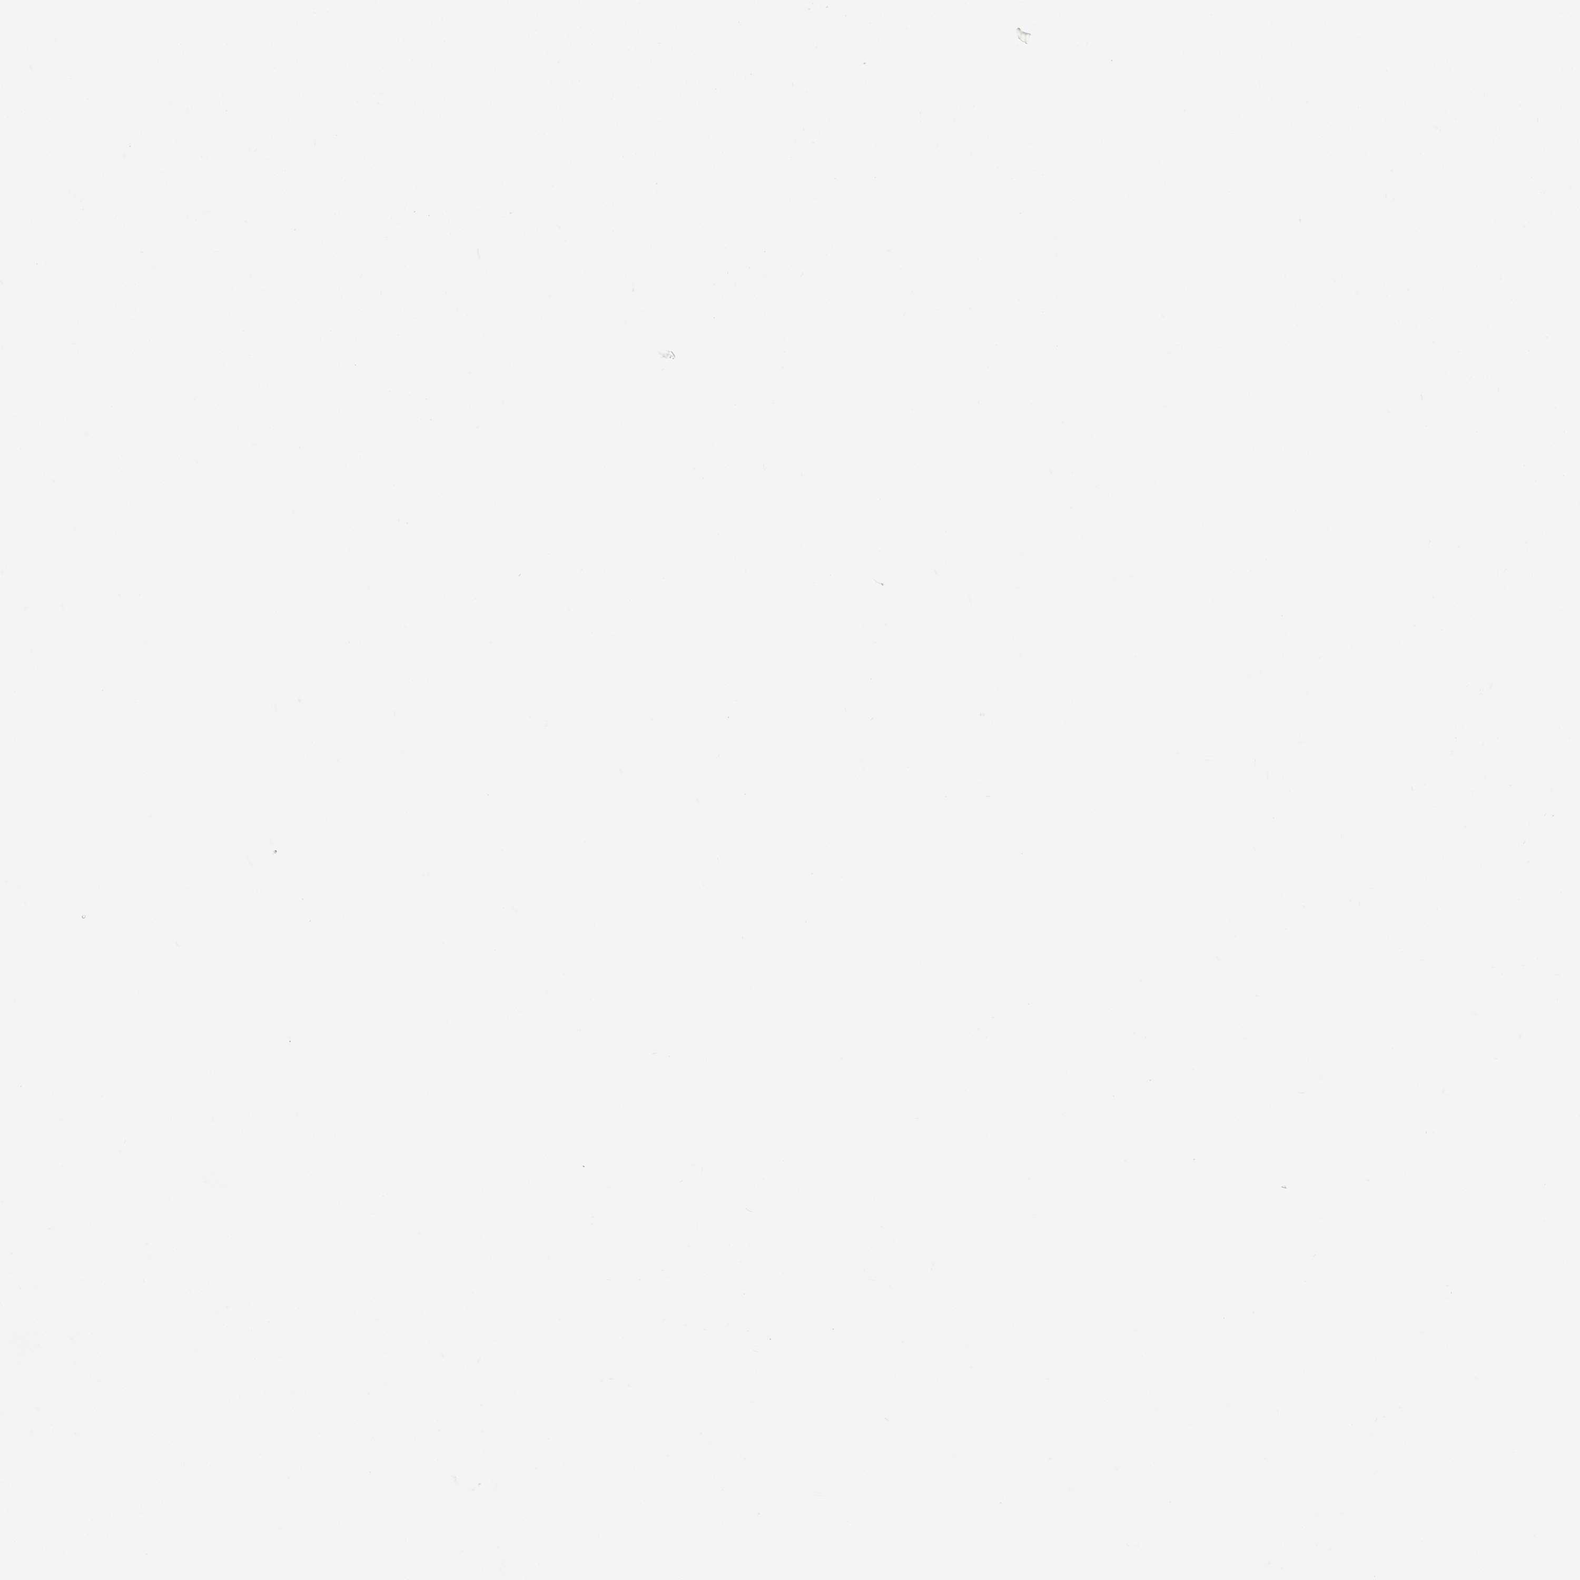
{"staining": {"intensity": "strong", "quantity": ">75%", "location": "cytoplasmic/membranous"}, "tissue": "parathyroid gland", "cell_type": "Glandular cells", "image_type": "normal", "snomed": [{"axis": "morphology", "description": "Normal tissue, NOS"}, {"axis": "topography", "description": "Parathyroid gland"}], "caption": "Immunohistochemistry image of benign human parathyroid gland stained for a protein (brown), which demonstrates high levels of strong cytoplasmic/membranous positivity in about >75% of glandular cells.", "gene": "RHOT1", "patient": {"sex": "female", "age": 71}}